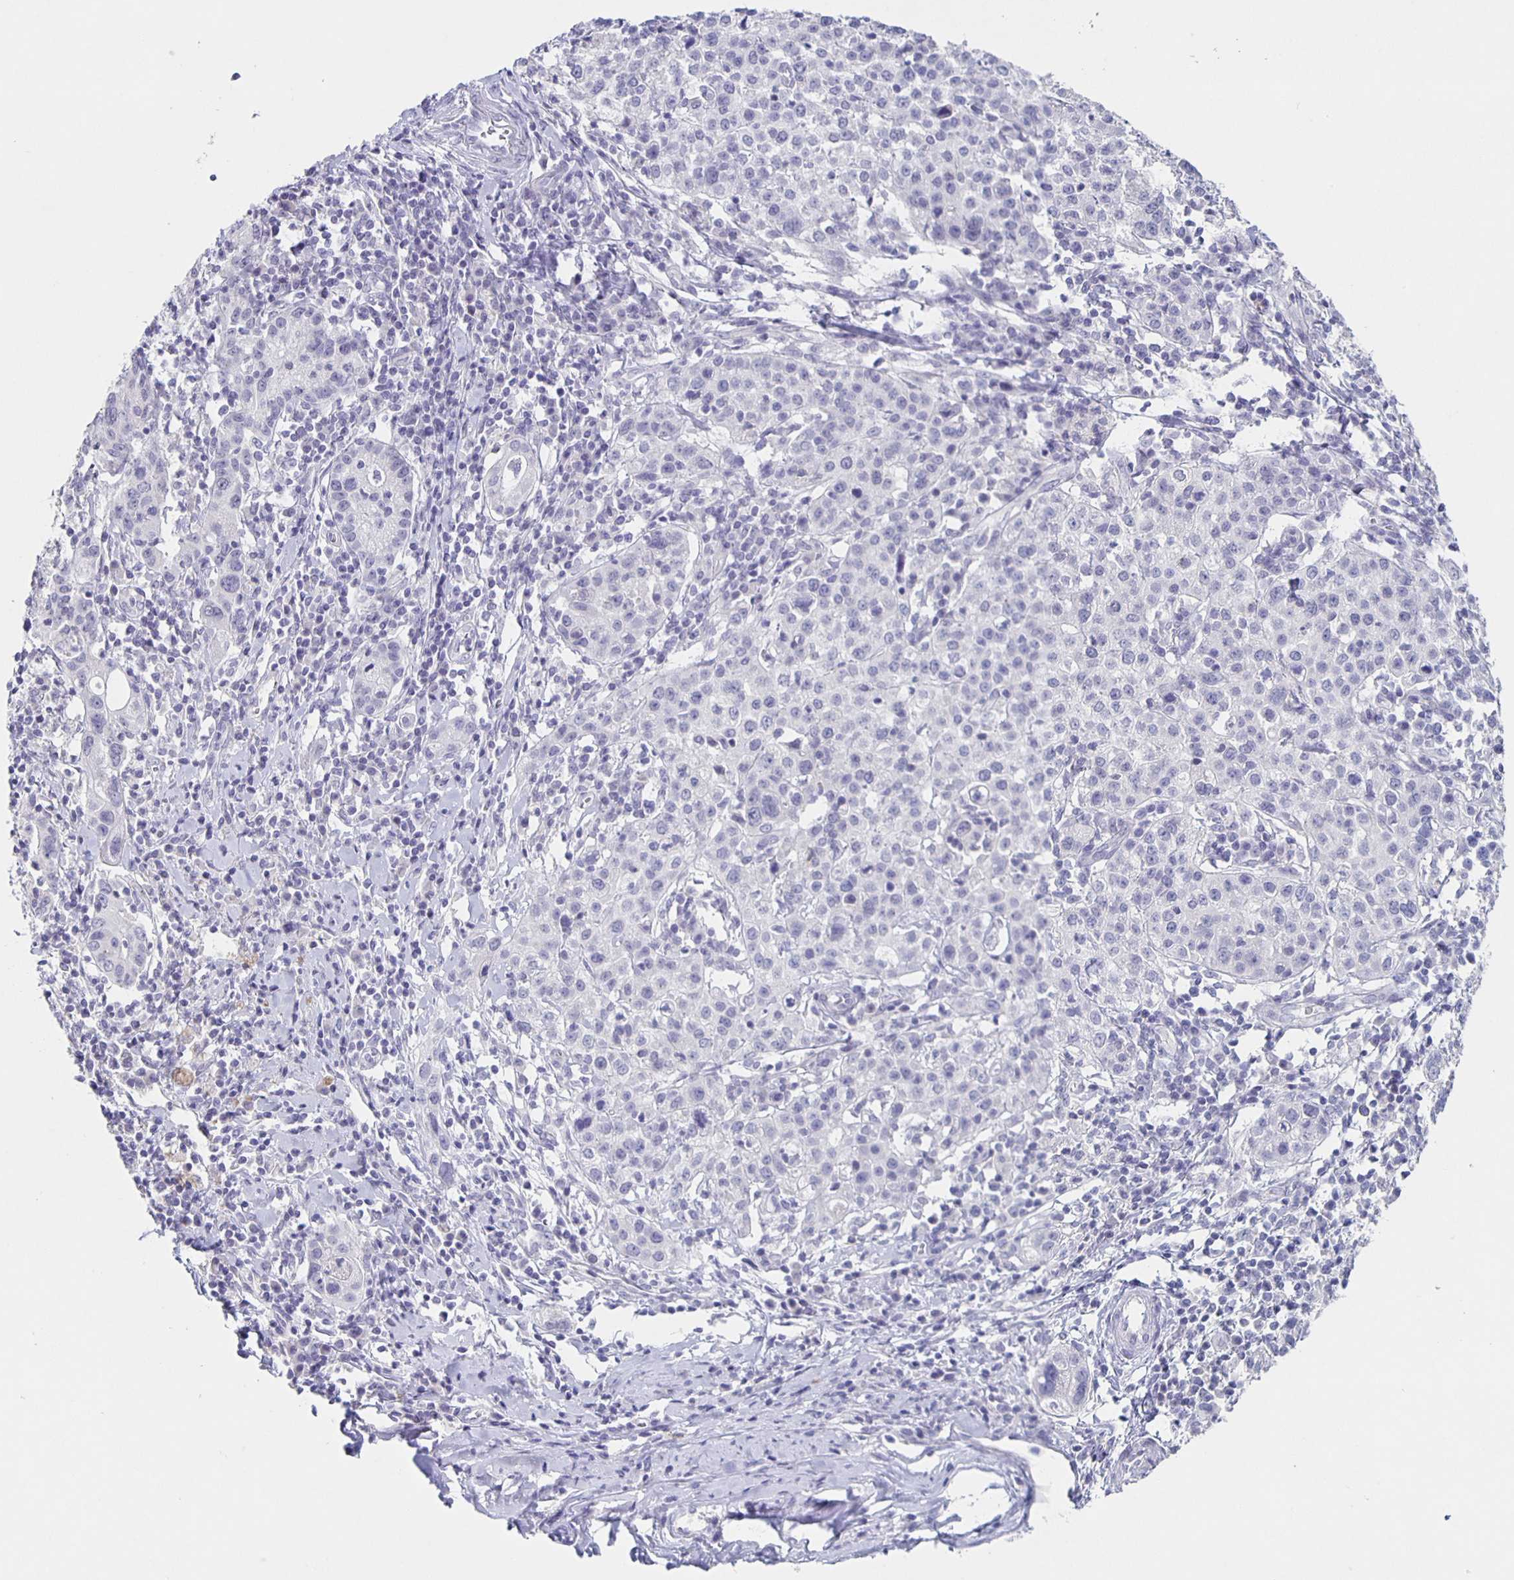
{"staining": {"intensity": "negative", "quantity": "none", "location": "none"}, "tissue": "cervical cancer", "cell_type": "Tumor cells", "image_type": "cancer", "snomed": [{"axis": "morphology", "description": "Normal tissue, NOS"}, {"axis": "morphology", "description": "Adenocarcinoma, NOS"}, {"axis": "topography", "description": "Cervix"}], "caption": "Immunohistochemistry (IHC) image of human cervical cancer stained for a protein (brown), which reveals no expression in tumor cells.", "gene": "CARNS1", "patient": {"sex": "female", "age": 44}}